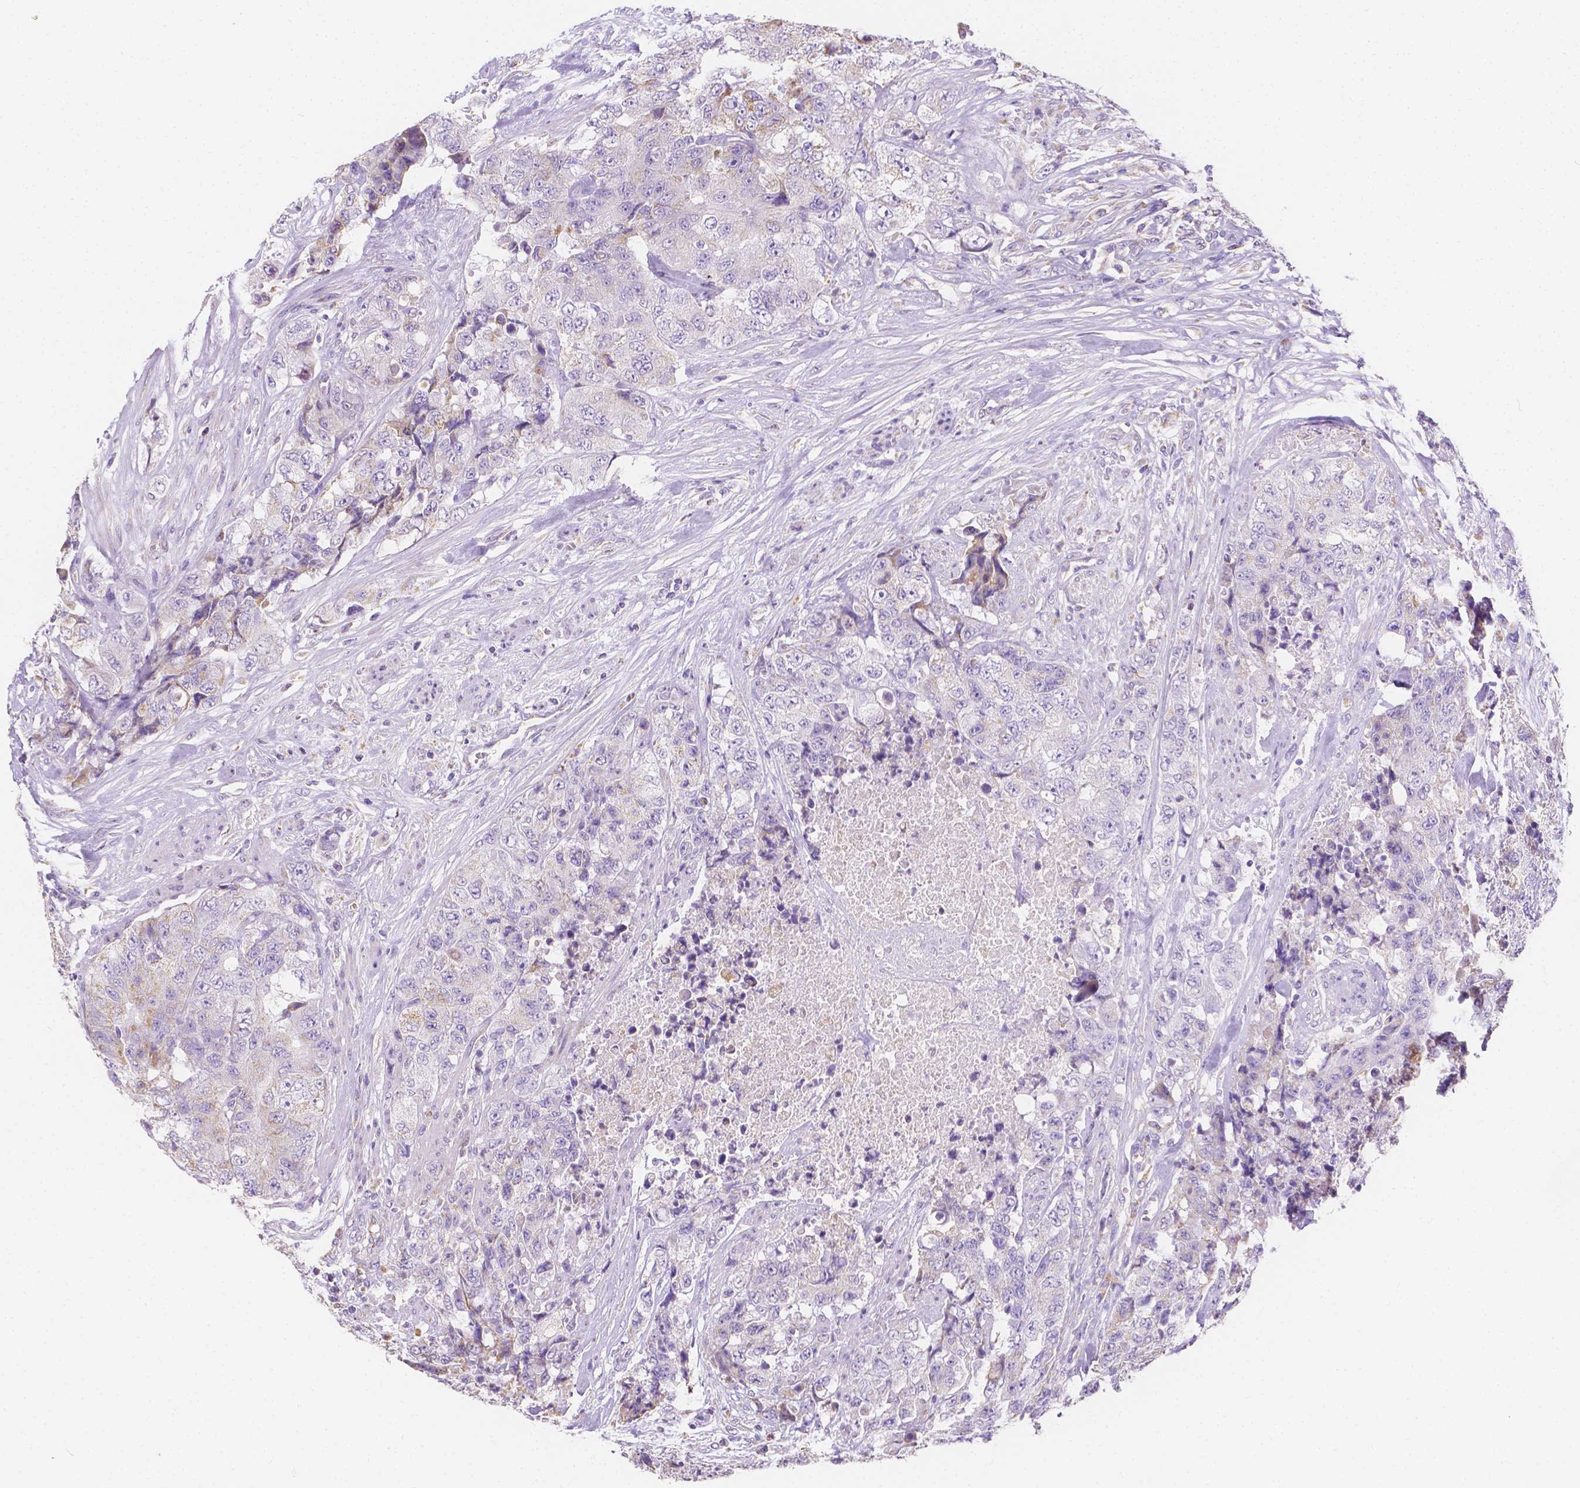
{"staining": {"intensity": "negative", "quantity": "none", "location": "none"}, "tissue": "urothelial cancer", "cell_type": "Tumor cells", "image_type": "cancer", "snomed": [{"axis": "morphology", "description": "Urothelial carcinoma, High grade"}, {"axis": "topography", "description": "Urinary bladder"}], "caption": "Tumor cells are negative for protein expression in human urothelial cancer. (DAB (3,3'-diaminobenzidine) immunohistochemistry (IHC) with hematoxylin counter stain).", "gene": "TMEM130", "patient": {"sex": "female", "age": 78}}